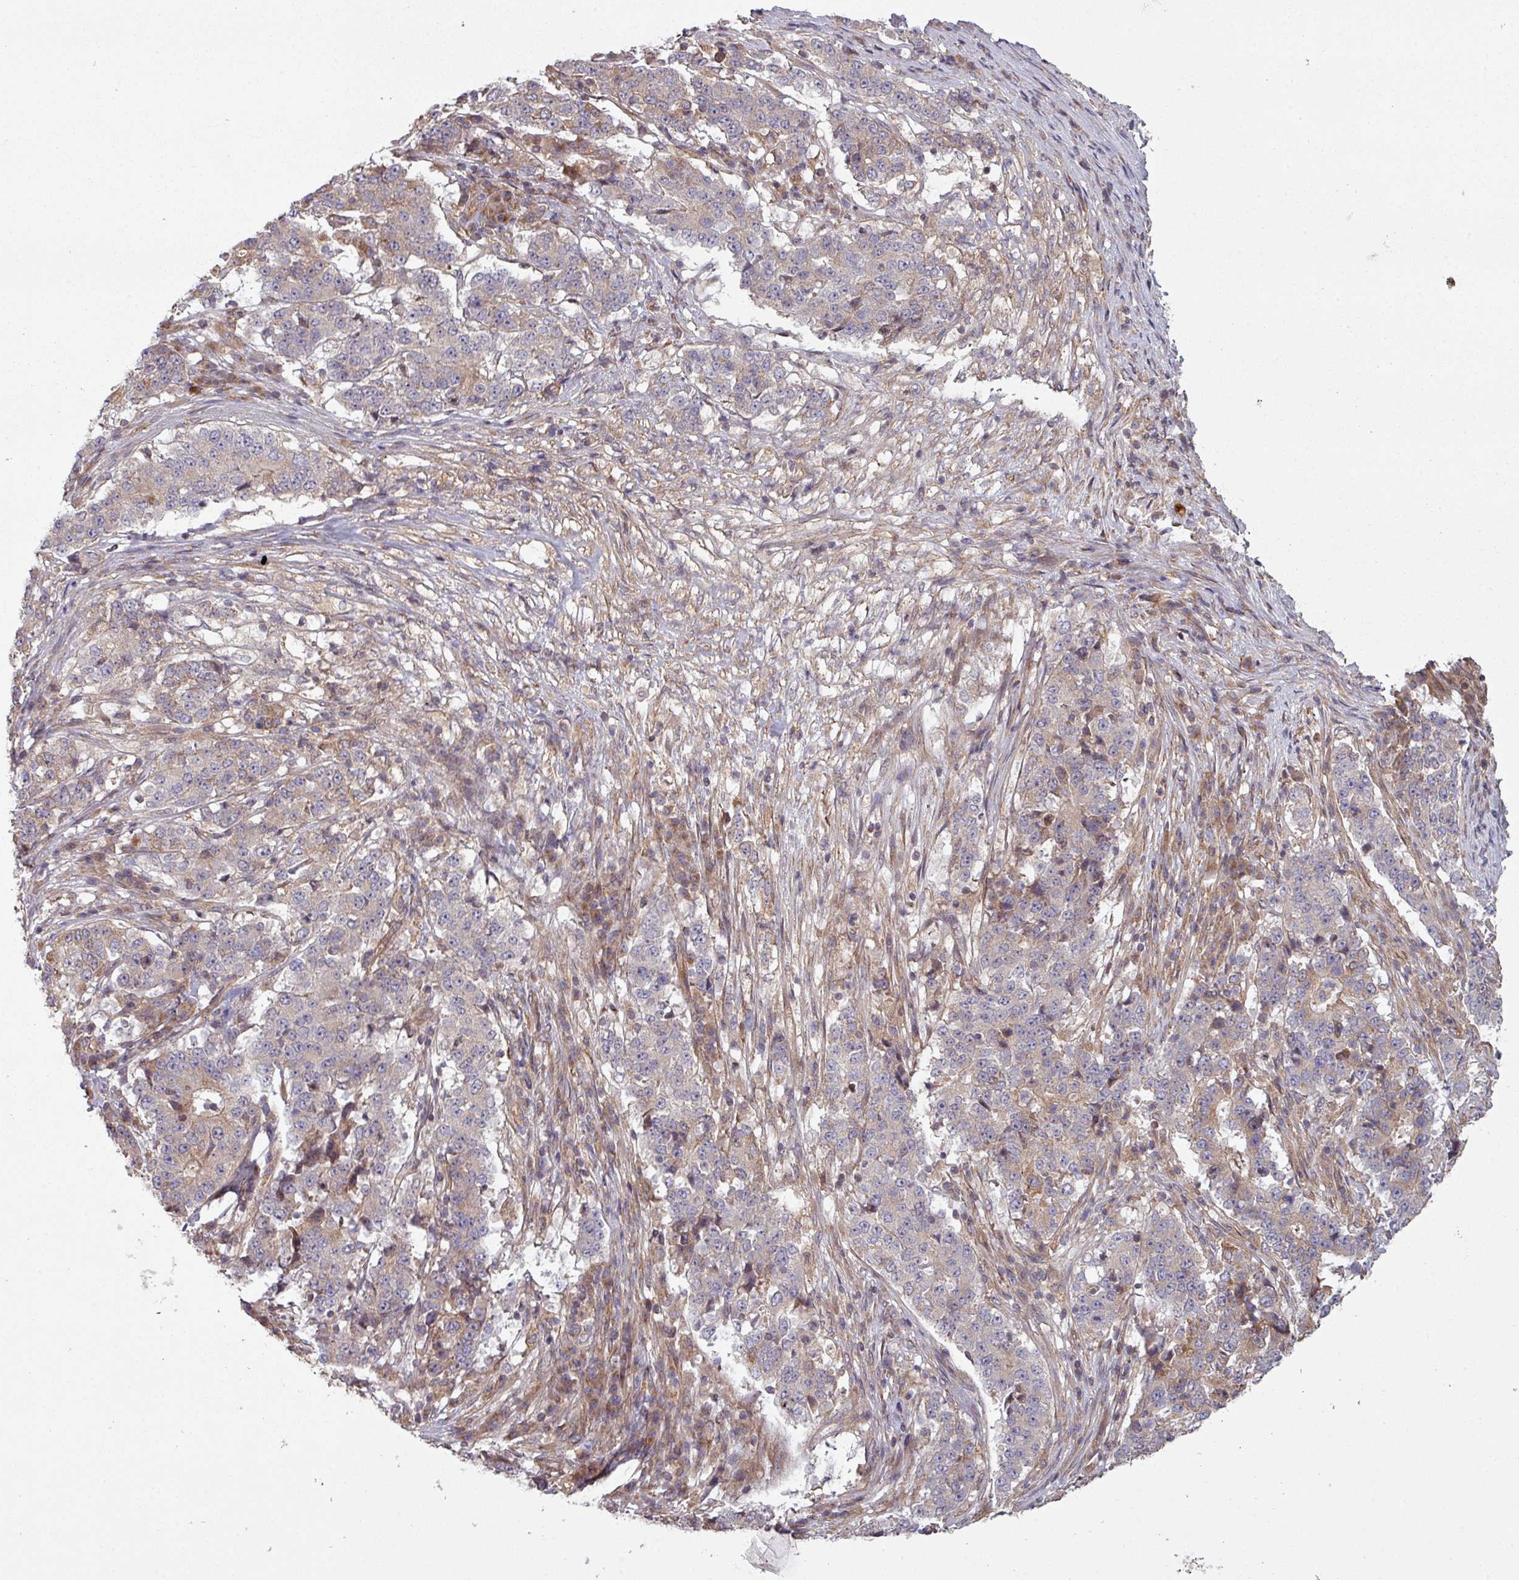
{"staining": {"intensity": "weak", "quantity": "<25%", "location": "cytoplasmic/membranous"}, "tissue": "stomach cancer", "cell_type": "Tumor cells", "image_type": "cancer", "snomed": [{"axis": "morphology", "description": "Adenocarcinoma, NOS"}, {"axis": "topography", "description": "Stomach"}], "caption": "Tumor cells are negative for brown protein staining in stomach cancer (adenocarcinoma).", "gene": "SNRNP25", "patient": {"sex": "male", "age": 59}}